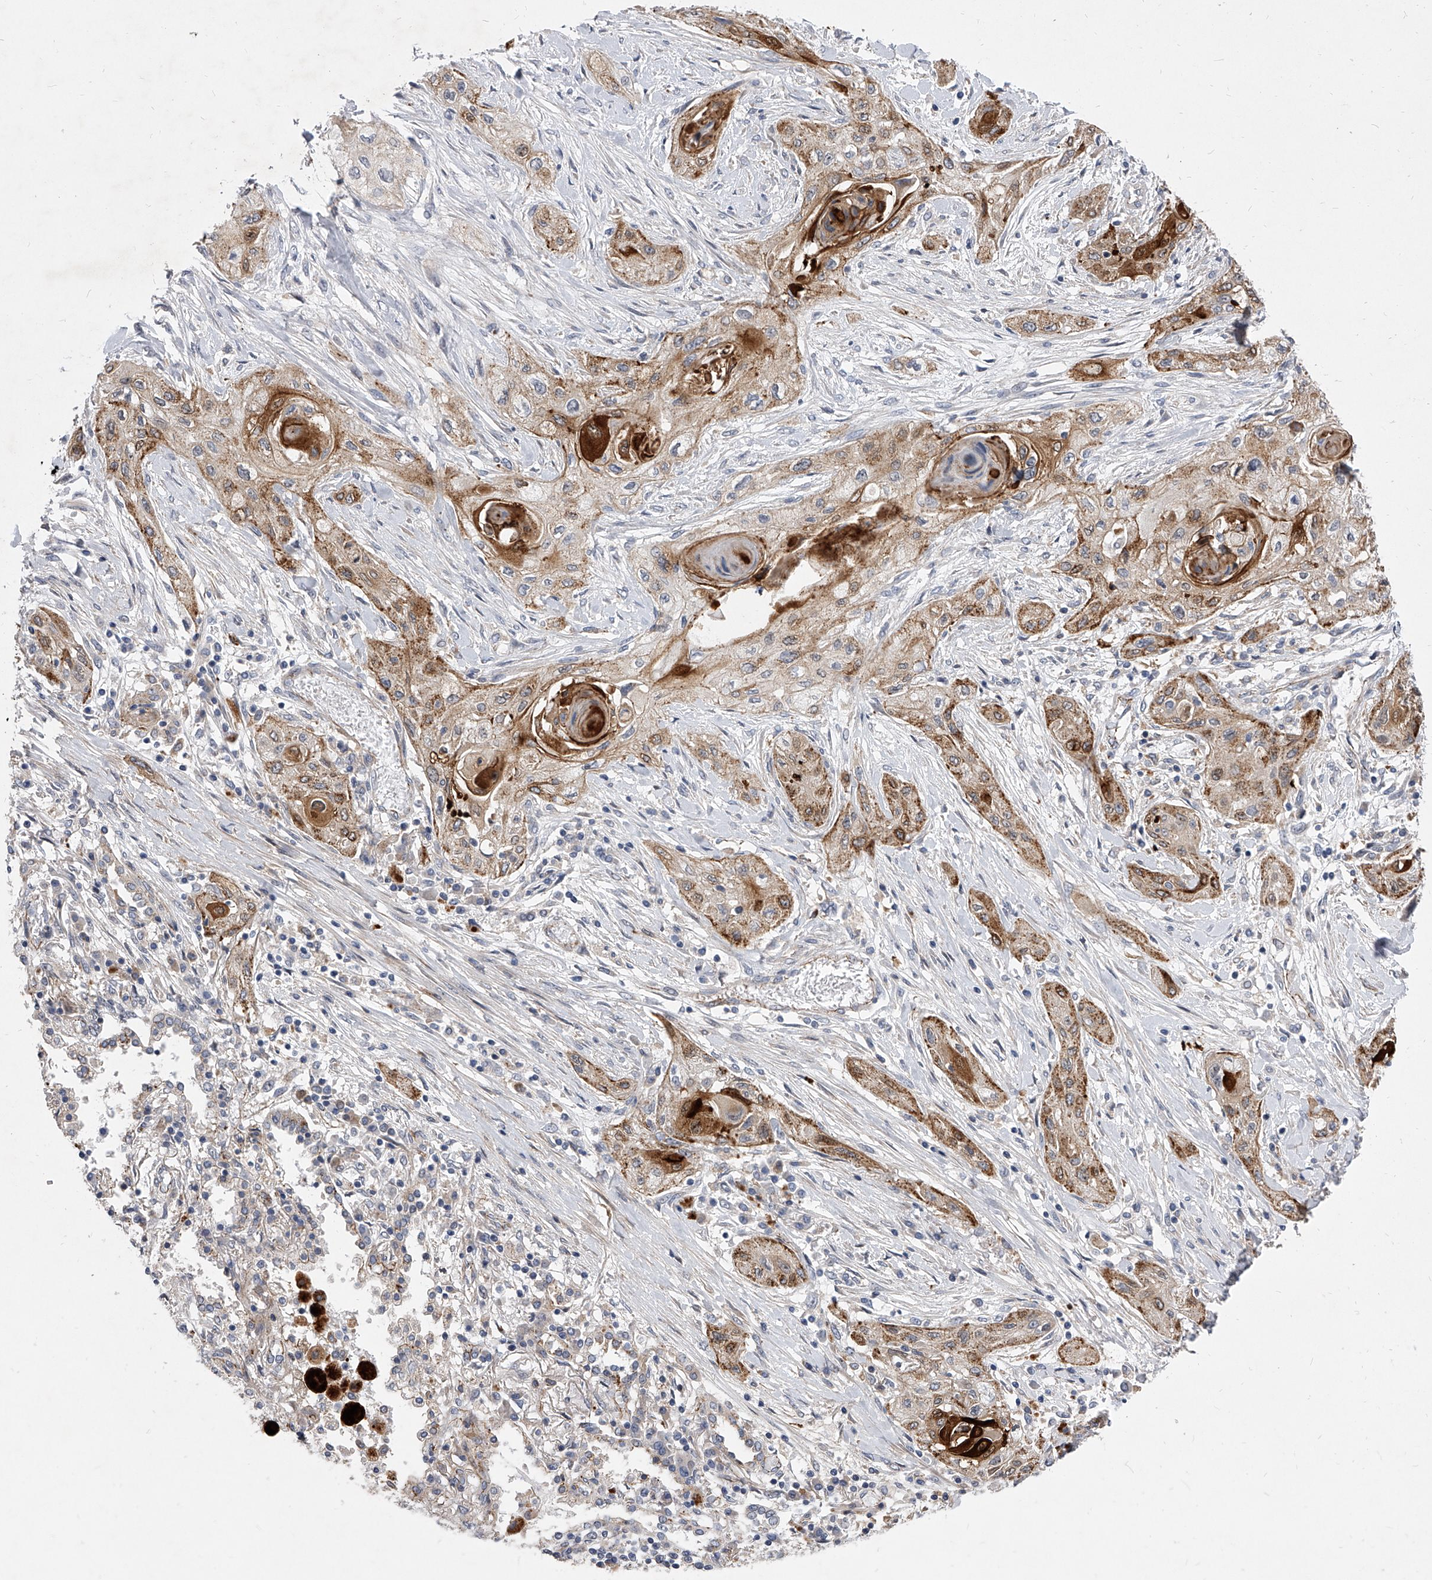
{"staining": {"intensity": "strong", "quantity": "25%-75%", "location": "cytoplasmic/membranous"}, "tissue": "lung cancer", "cell_type": "Tumor cells", "image_type": "cancer", "snomed": [{"axis": "morphology", "description": "Squamous cell carcinoma, NOS"}, {"axis": "topography", "description": "Lung"}], "caption": "Lung cancer stained for a protein shows strong cytoplasmic/membranous positivity in tumor cells.", "gene": "MINDY4", "patient": {"sex": "female", "age": 47}}